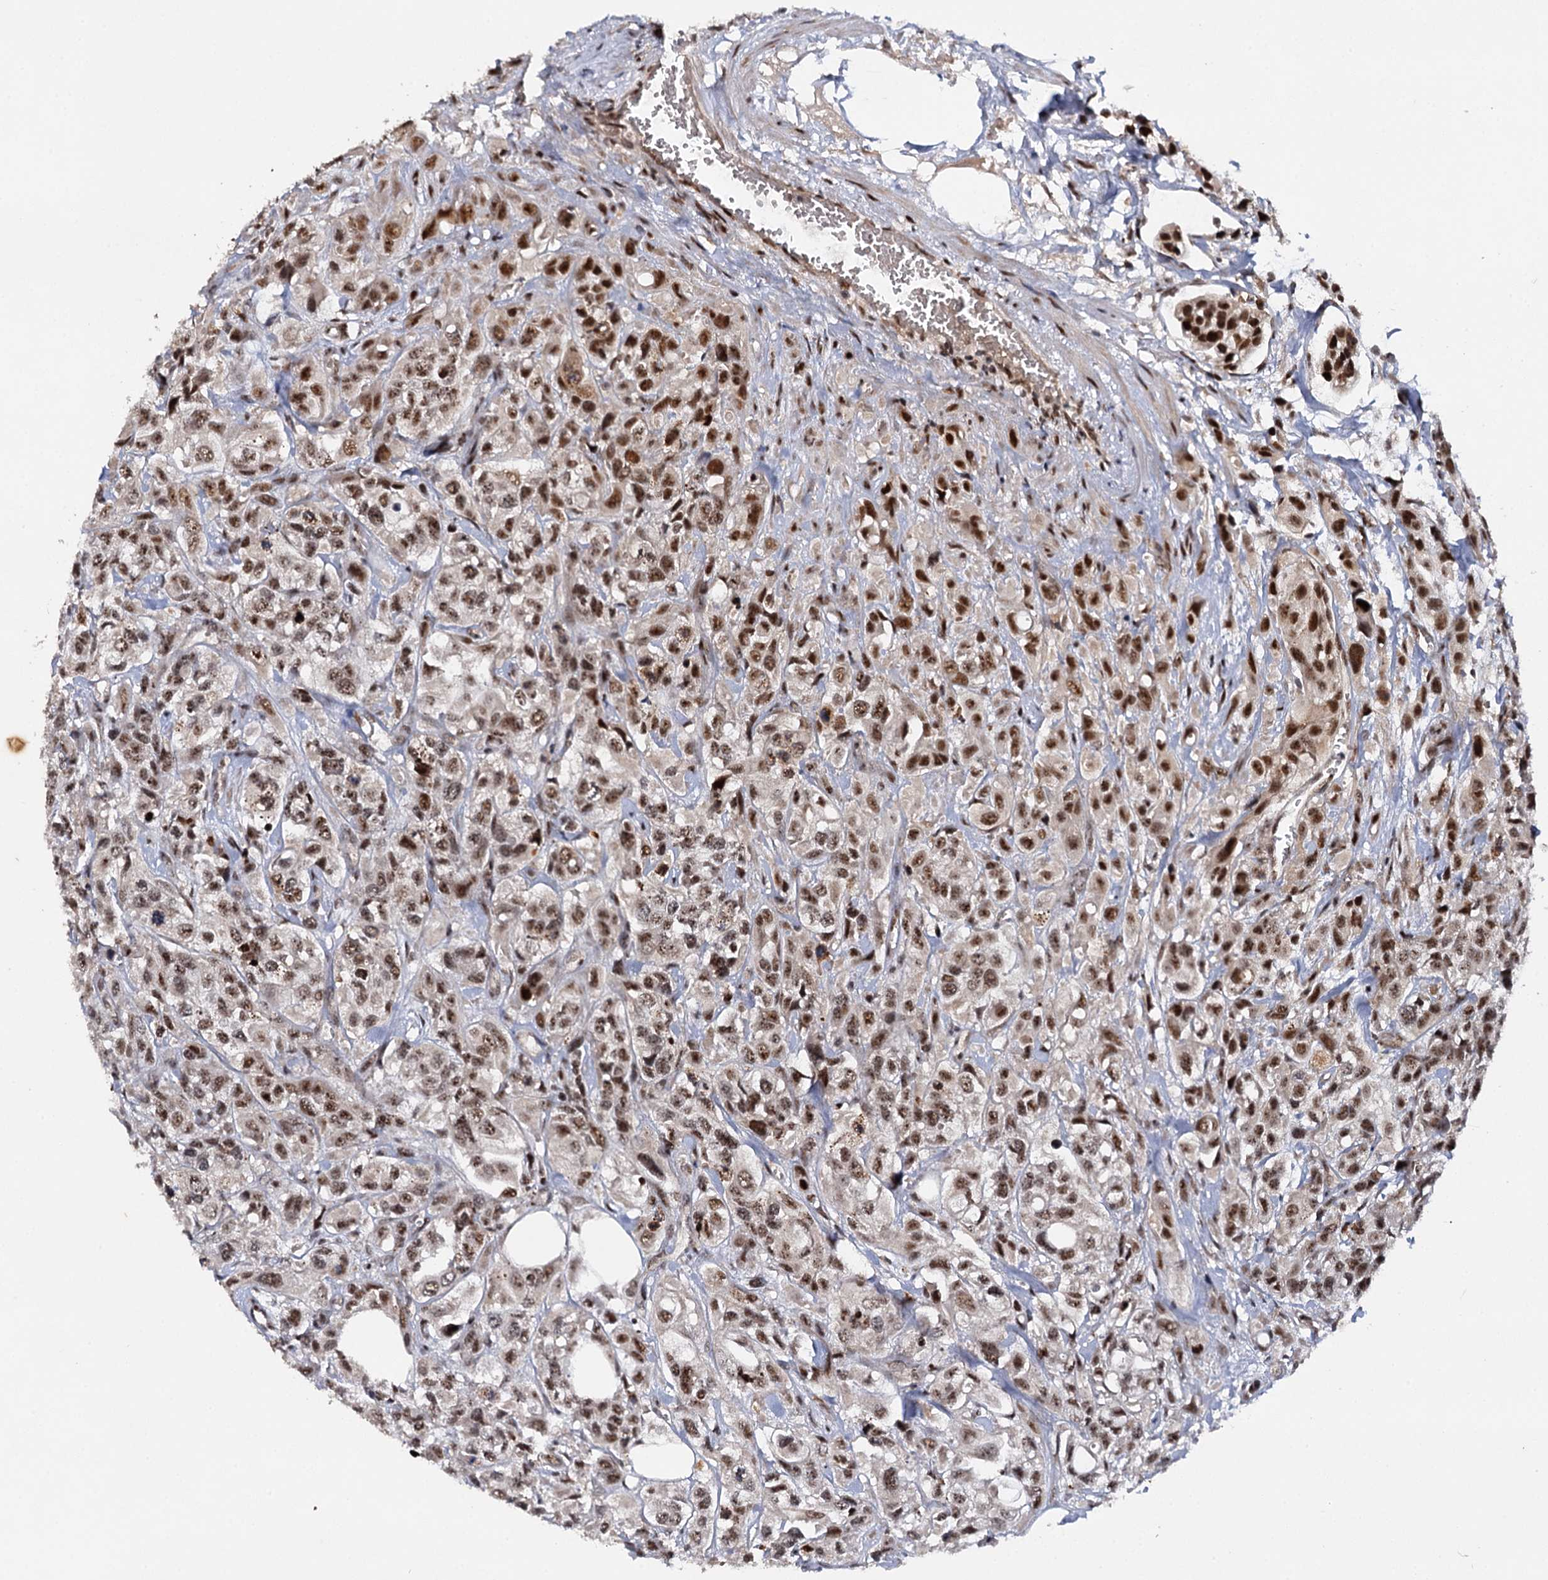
{"staining": {"intensity": "moderate", "quantity": ">75%", "location": "nuclear"}, "tissue": "urothelial cancer", "cell_type": "Tumor cells", "image_type": "cancer", "snomed": [{"axis": "morphology", "description": "Urothelial carcinoma, High grade"}, {"axis": "topography", "description": "Urinary bladder"}], "caption": "An image of urothelial carcinoma (high-grade) stained for a protein reveals moderate nuclear brown staining in tumor cells.", "gene": "BUD13", "patient": {"sex": "male", "age": 67}}